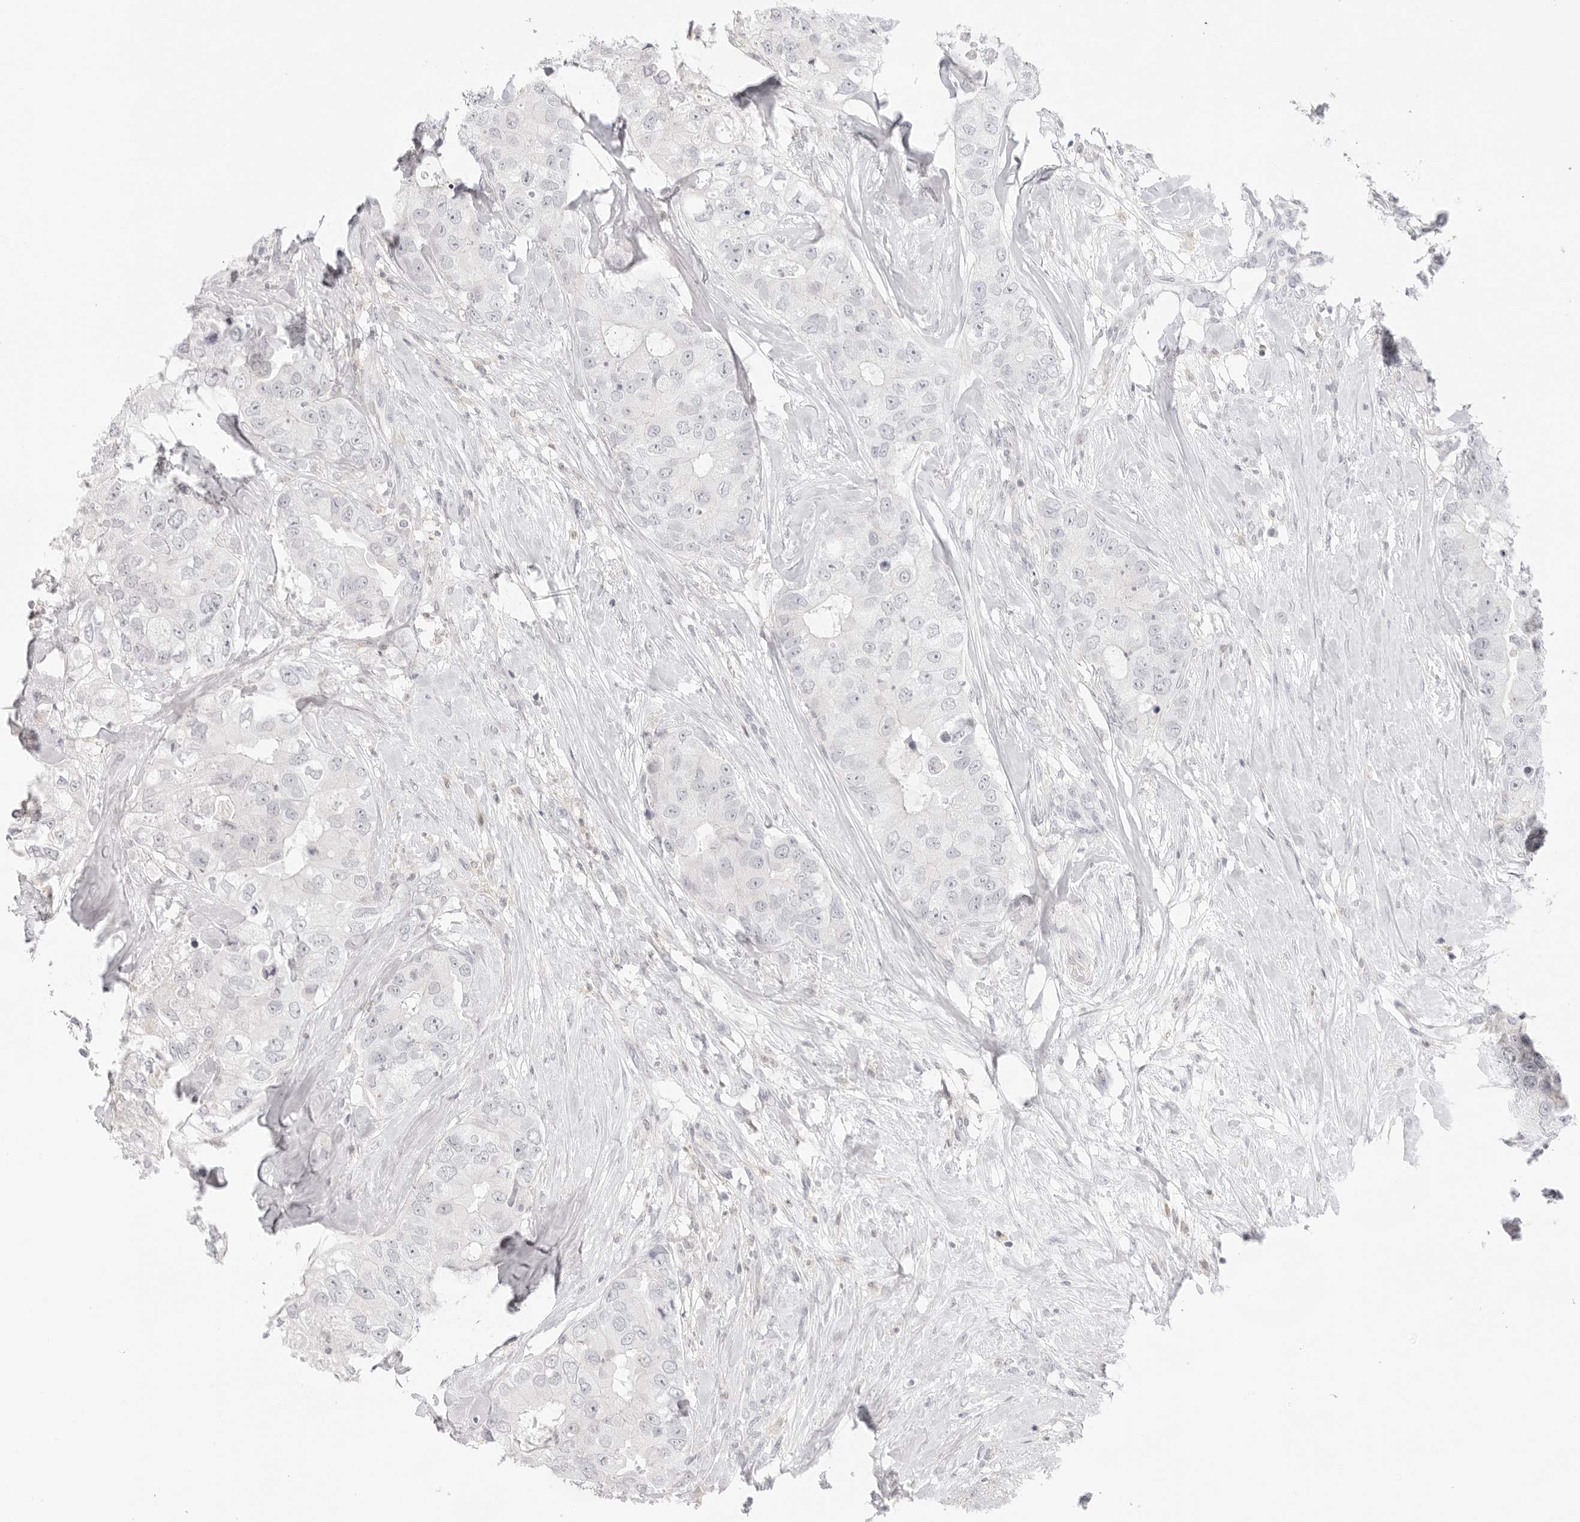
{"staining": {"intensity": "negative", "quantity": "none", "location": "none"}, "tissue": "breast cancer", "cell_type": "Tumor cells", "image_type": "cancer", "snomed": [{"axis": "morphology", "description": "Duct carcinoma"}, {"axis": "topography", "description": "Breast"}], "caption": "The histopathology image exhibits no staining of tumor cells in breast cancer.", "gene": "TNFRSF14", "patient": {"sex": "female", "age": 62}}